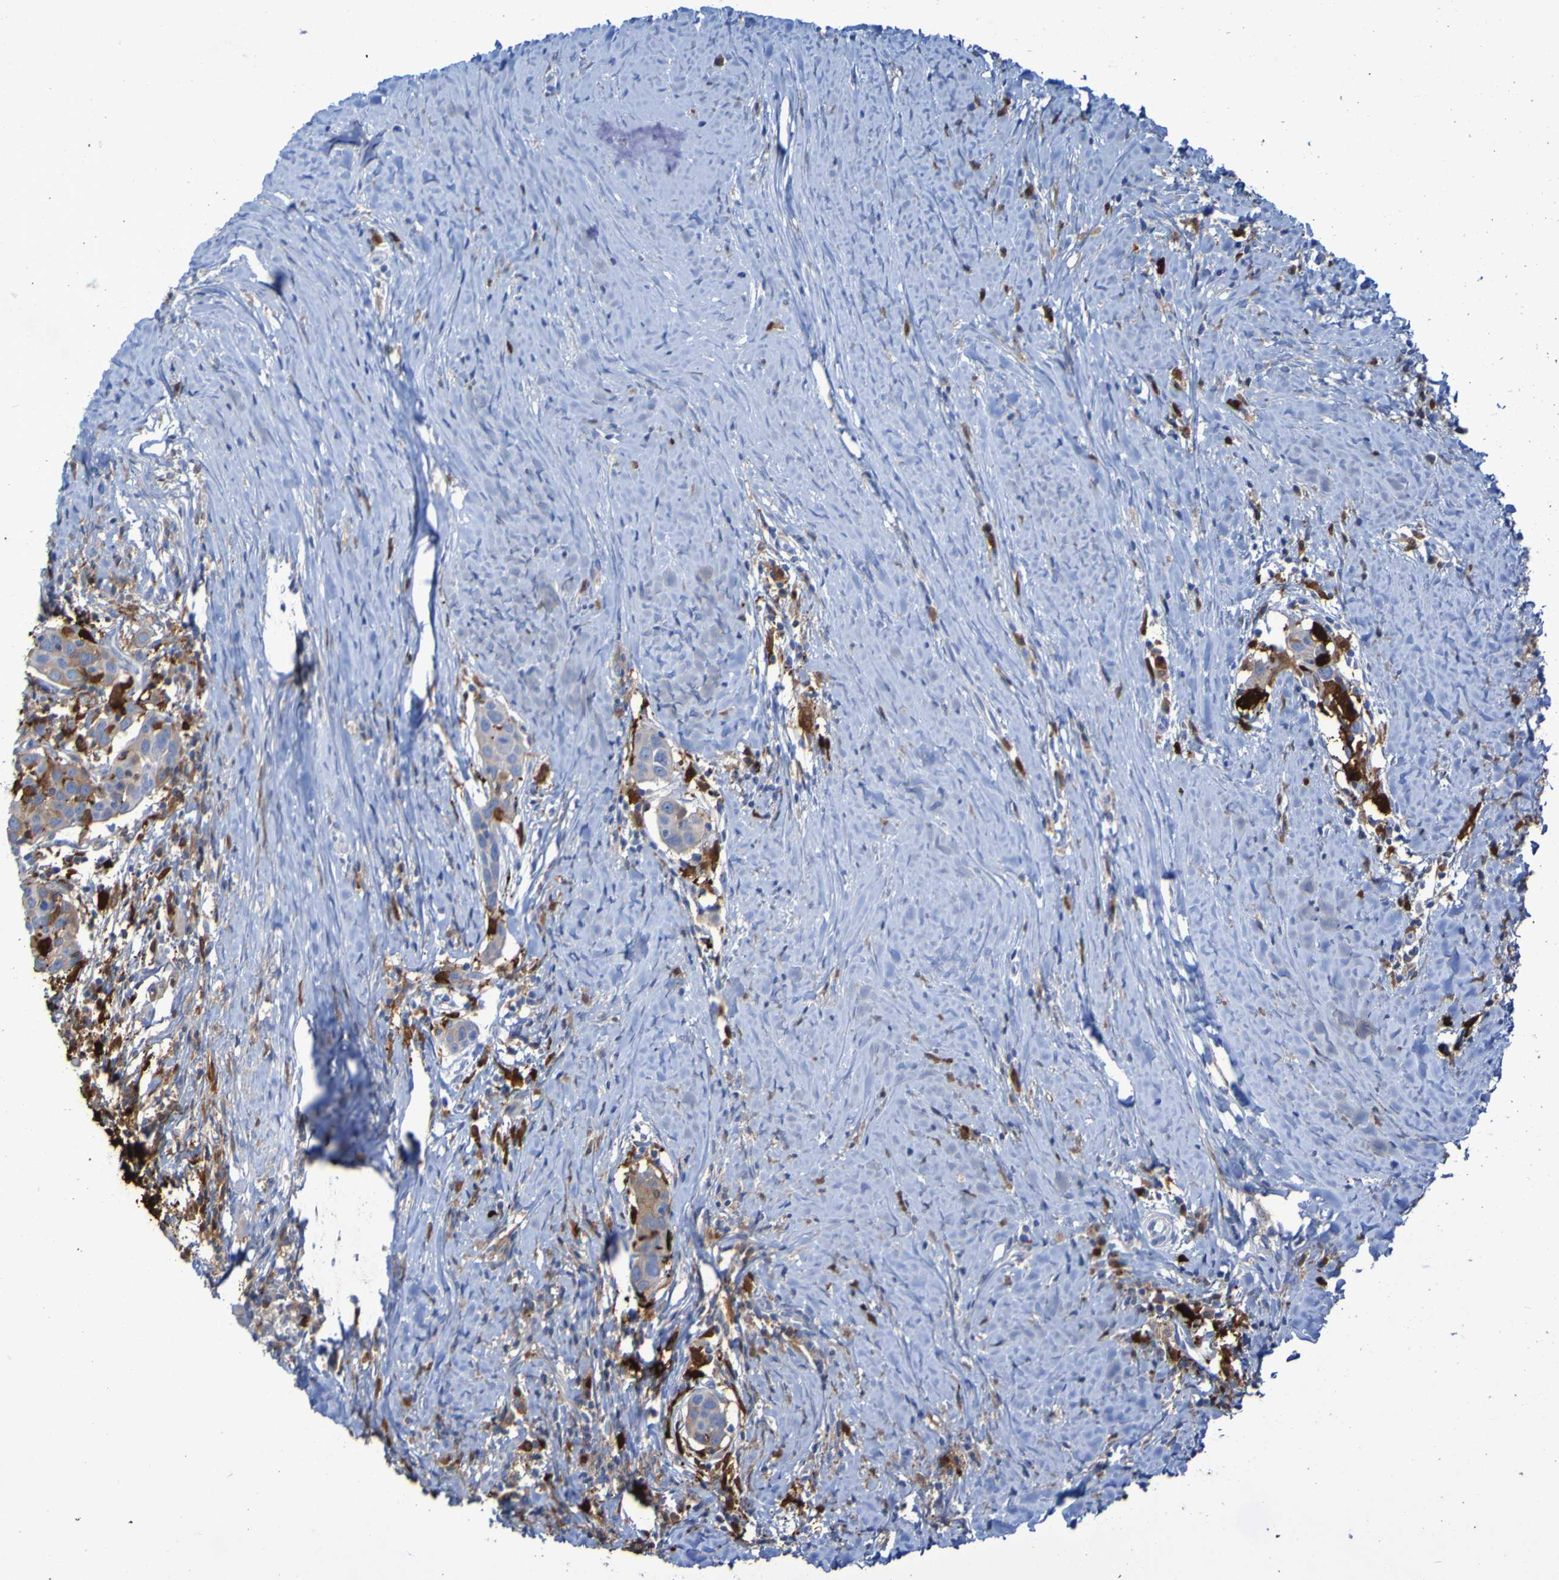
{"staining": {"intensity": "moderate", "quantity": ">75%", "location": "cytoplasmic/membranous"}, "tissue": "head and neck cancer", "cell_type": "Tumor cells", "image_type": "cancer", "snomed": [{"axis": "morphology", "description": "Squamous cell carcinoma, NOS"}, {"axis": "topography", "description": "Oral tissue"}, {"axis": "topography", "description": "Head-Neck"}], "caption": "Brown immunohistochemical staining in squamous cell carcinoma (head and neck) exhibits moderate cytoplasmic/membranous staining in about >75% of tumor cells.", "gene": "MPPE1", "patient": {"sex": "female", "age": 50}}